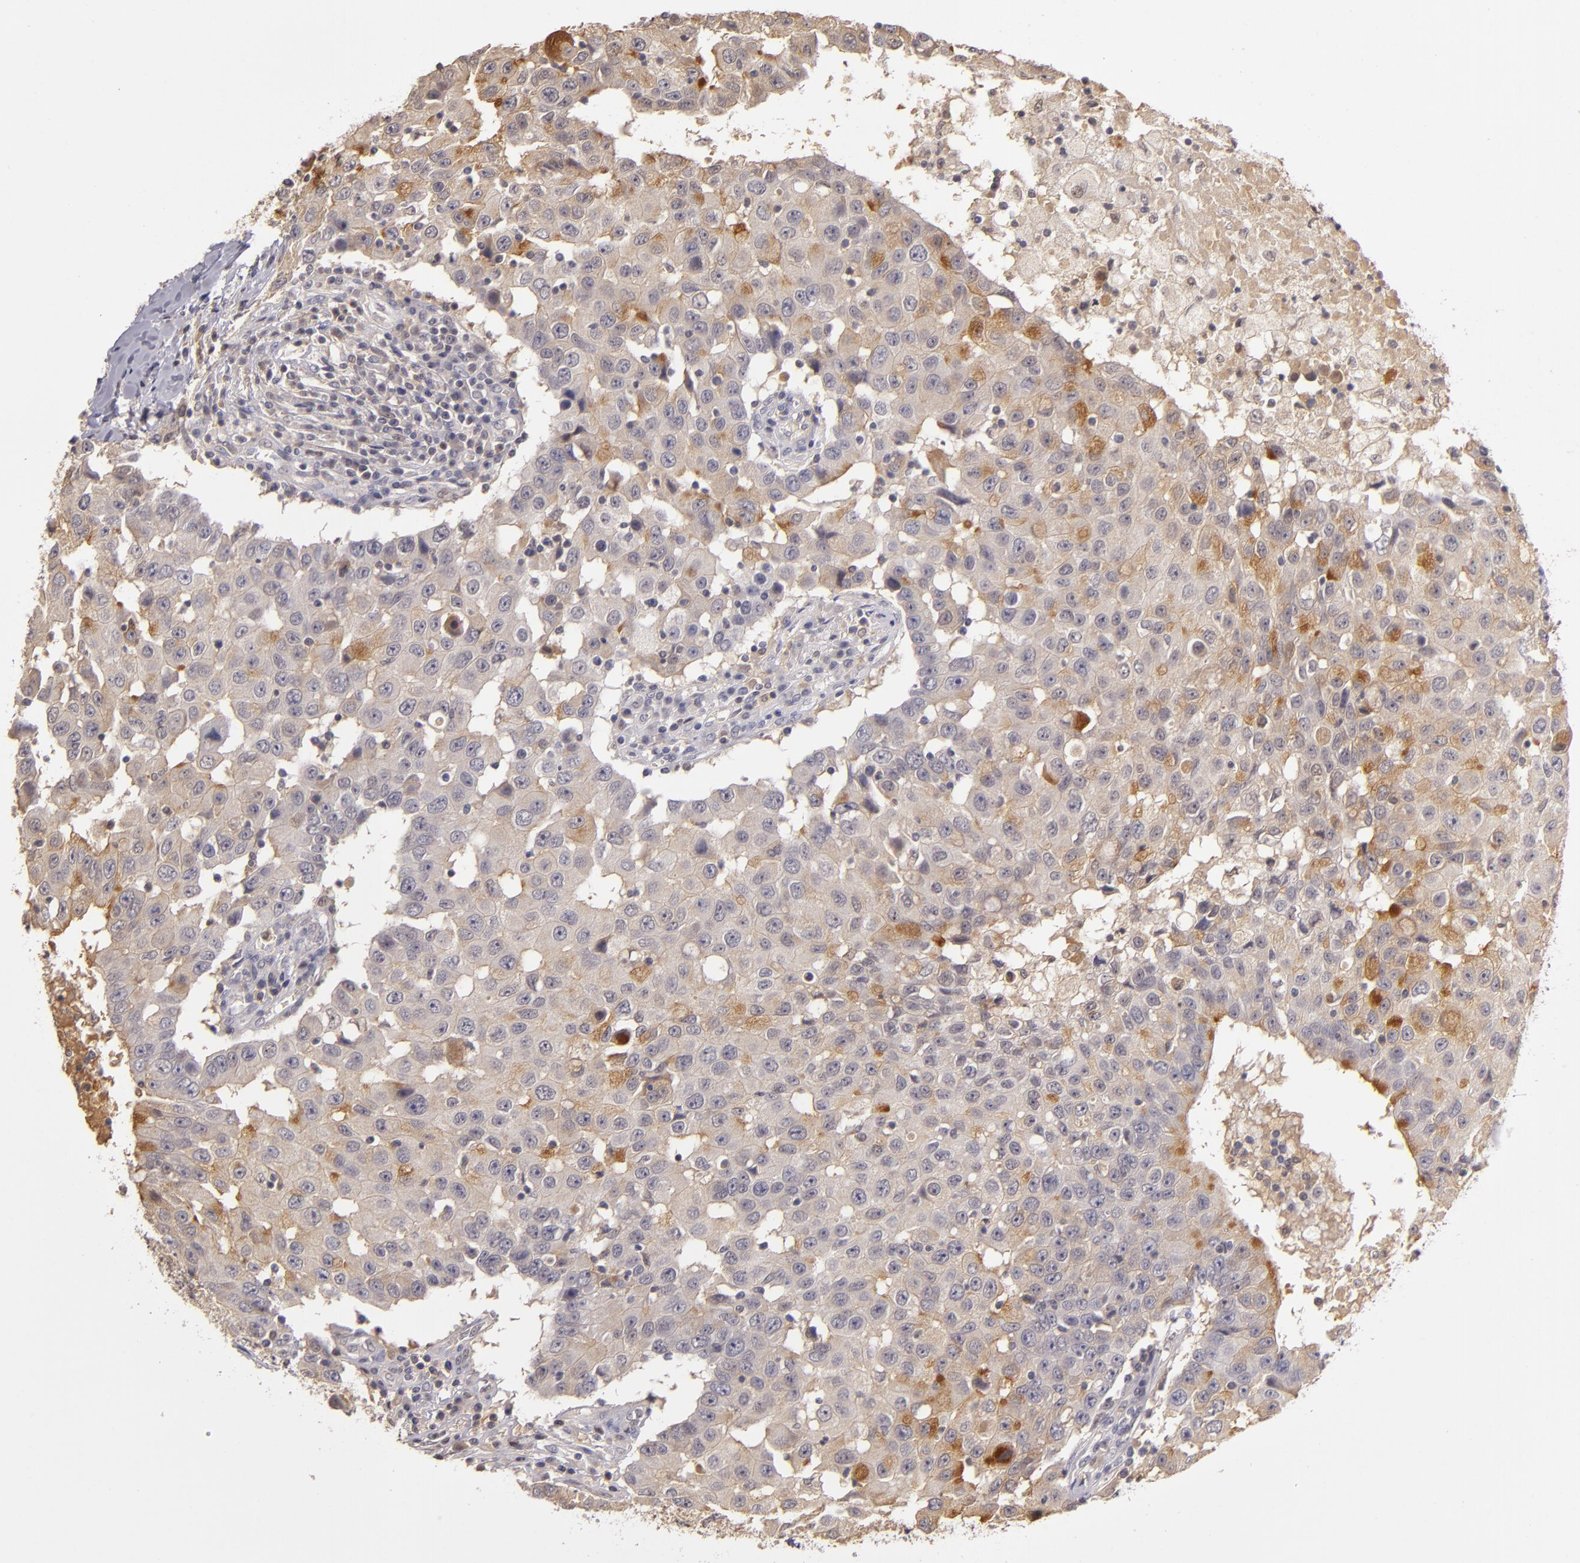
{"staining": {"intensity": "moderate", "quantity": "<25%", "location": "cytoplasmic/membranous"}, "tissue": "breast cancer", "cell_type": "Tumor cells", "image_type": "cancer", "snomed": [{"axis": "morphology", "description": "Duct carcinoma"}, {"axis": "topography", "description": "Breast"}], "caption": "Immunohistochemistry (IHC) (DAB (3,3'-diaminobenzidine)) staining of human breast cancer (invasive ductal carcinoma) shows moderate cytoplasmic/membranous protein positivity in approximately <25% of tumor cells.", "gene": "LRG1", "patient": {"sex": "female", "age": 27}}